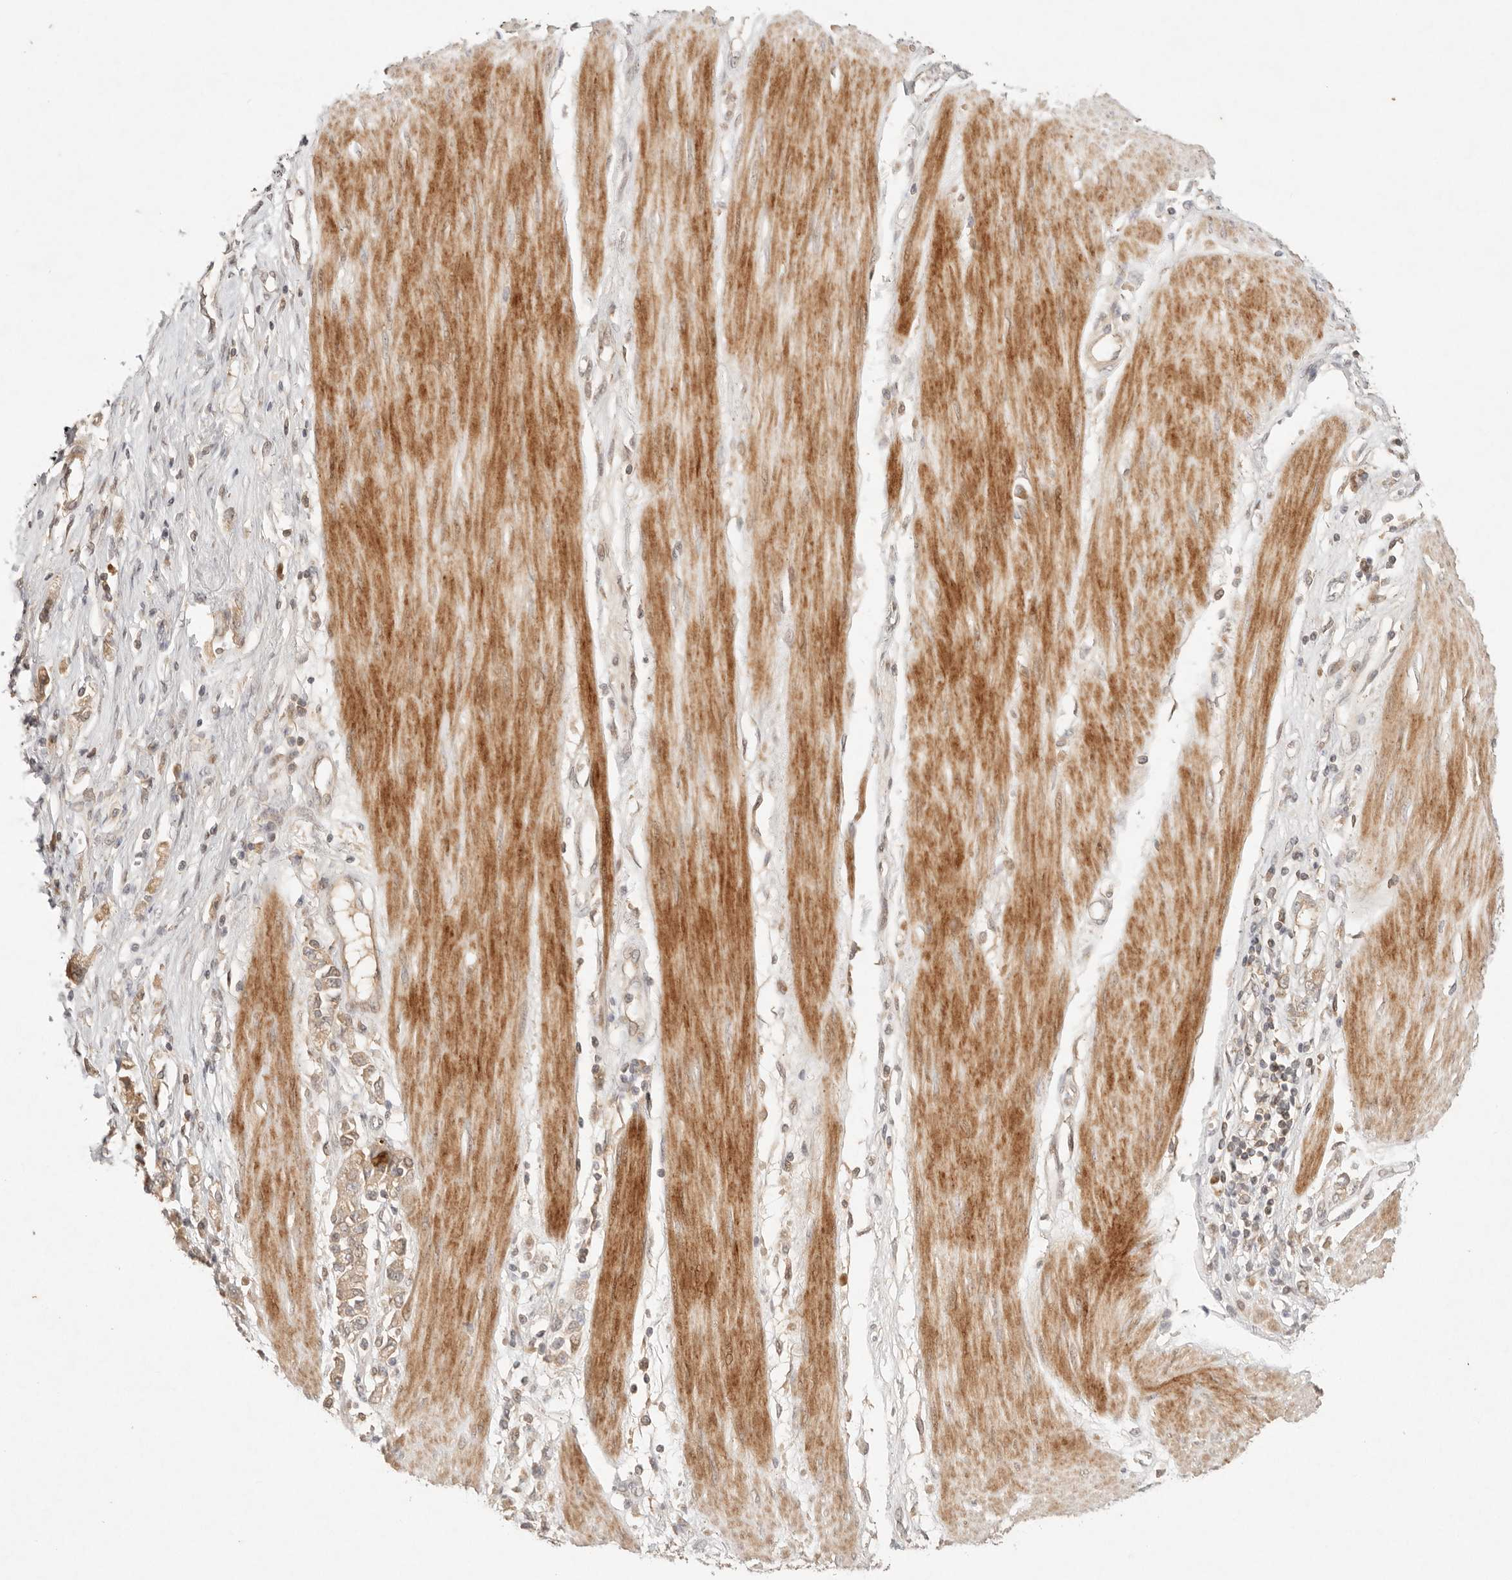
{"staining": {"intensity": "weak", "quantity": ">75%", "location": "cytoplasmic/membranous"}, "tissue": "stomach cancer", "cell_type": "Tumor cells", "image_type": "cancer", "snomed": [{"axis": "morphology", "description": "Adenocarcinoma, NOS"}, {"axis": "topography", "description": "Stomach"}], "caption": "An image showing weak cytoplasmic/membranous expression in approximately >75% of tumor cells in stomach adenocarcinoma, as visualized by brown immunohistochemical staining.", "gene": "PHLDA3", "patient": {"sex": "female", "age": 76}}